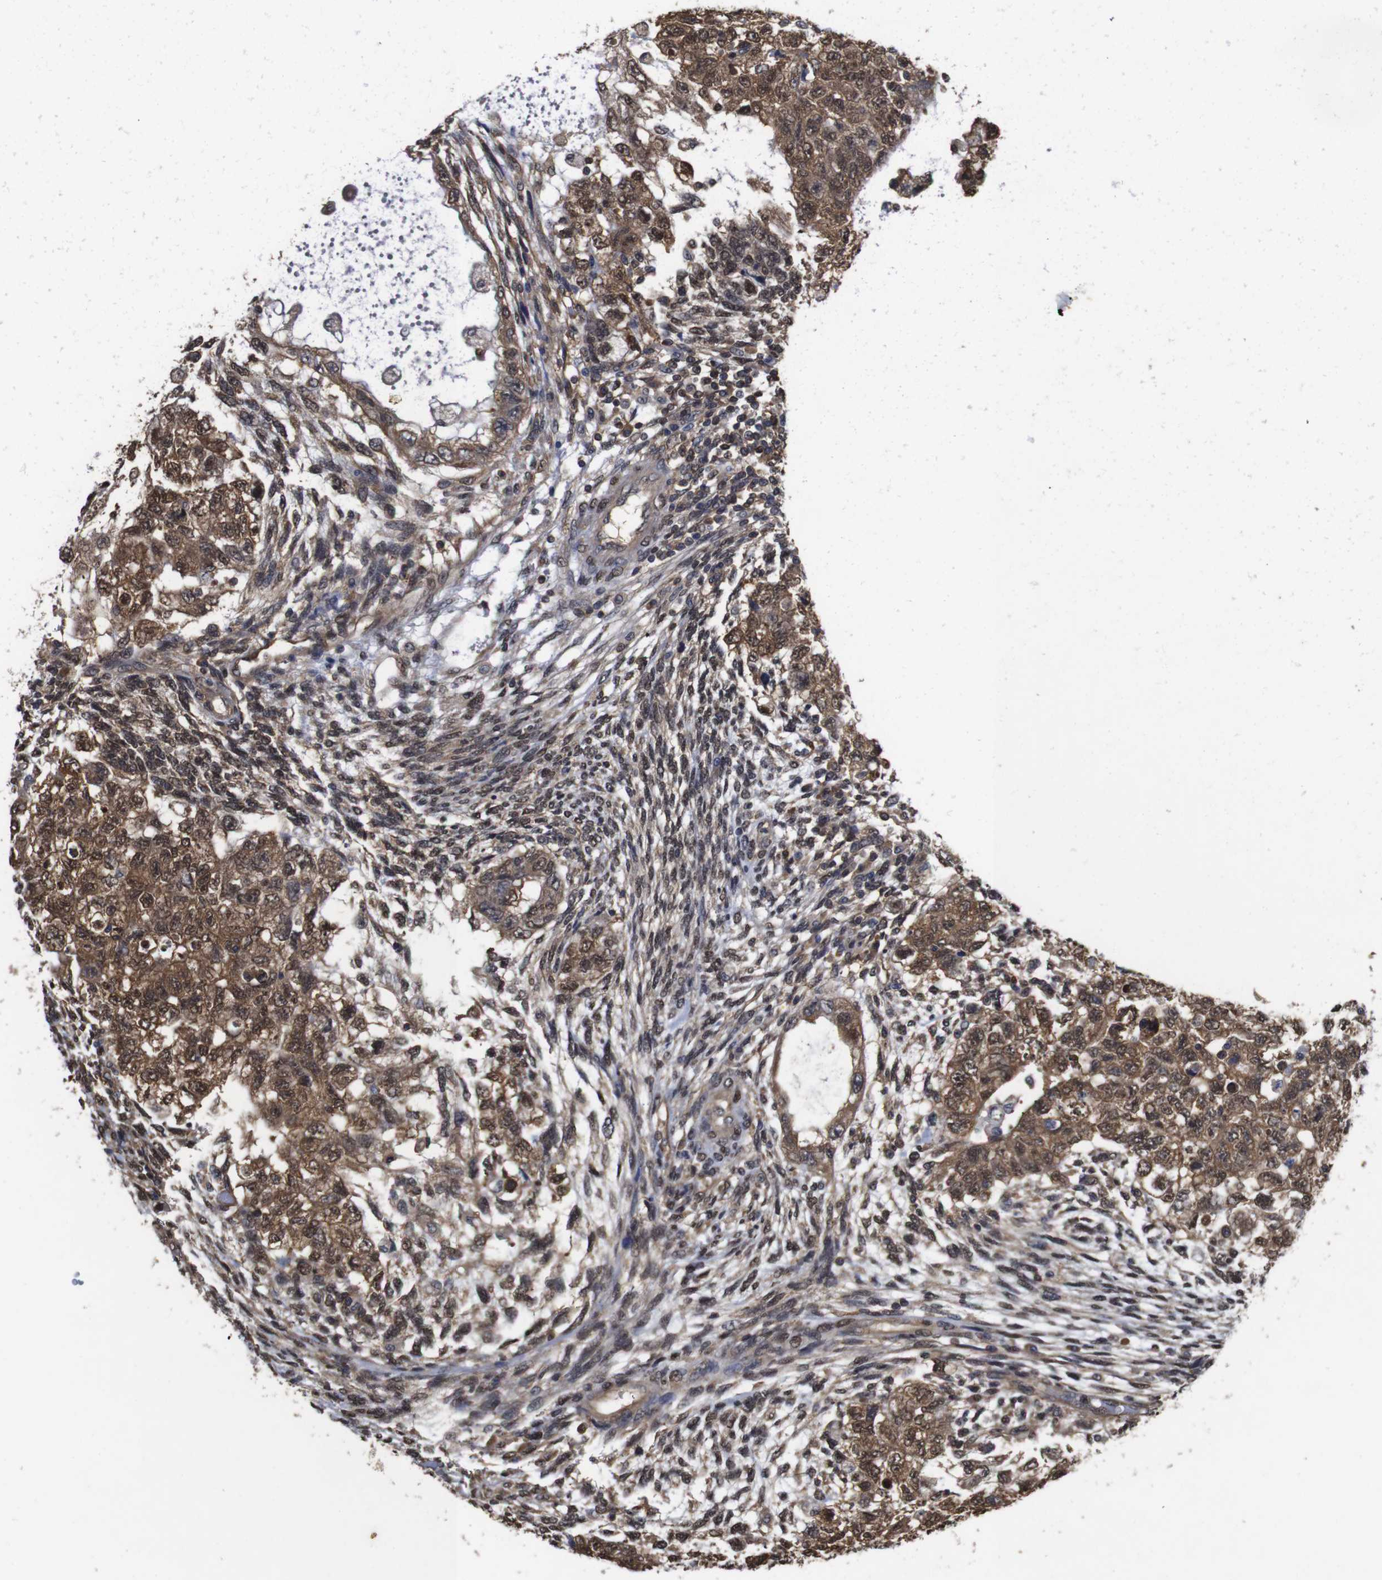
{"staining": {"intensity": "moderate", "quantity": ">75%", "location": "cytoplasmic/membranous,nuclear"}, "tissue": "testis cancer", "cell_type": "Tumor cells", "image_type": "cancer", "snomed": [{"axis": "morphology", "description": "Normal tissue, NOS"}, {"axis": "morphology", "description": "Carcinoma, Embryonal, NOS"}, {"axis": "topography", "description": "Testis"}], "caption": "Immunohistochemistry photomicrograph of testis cancer (embryonal carcinoma) stained for a protein (brown), which exhibits medium levels of moderate cytoplasmic/membranous and nuclear staining in about >75% of tumor cells.", "gene": "SUMO3", "patient": {"sex": "male", "age": 36}}